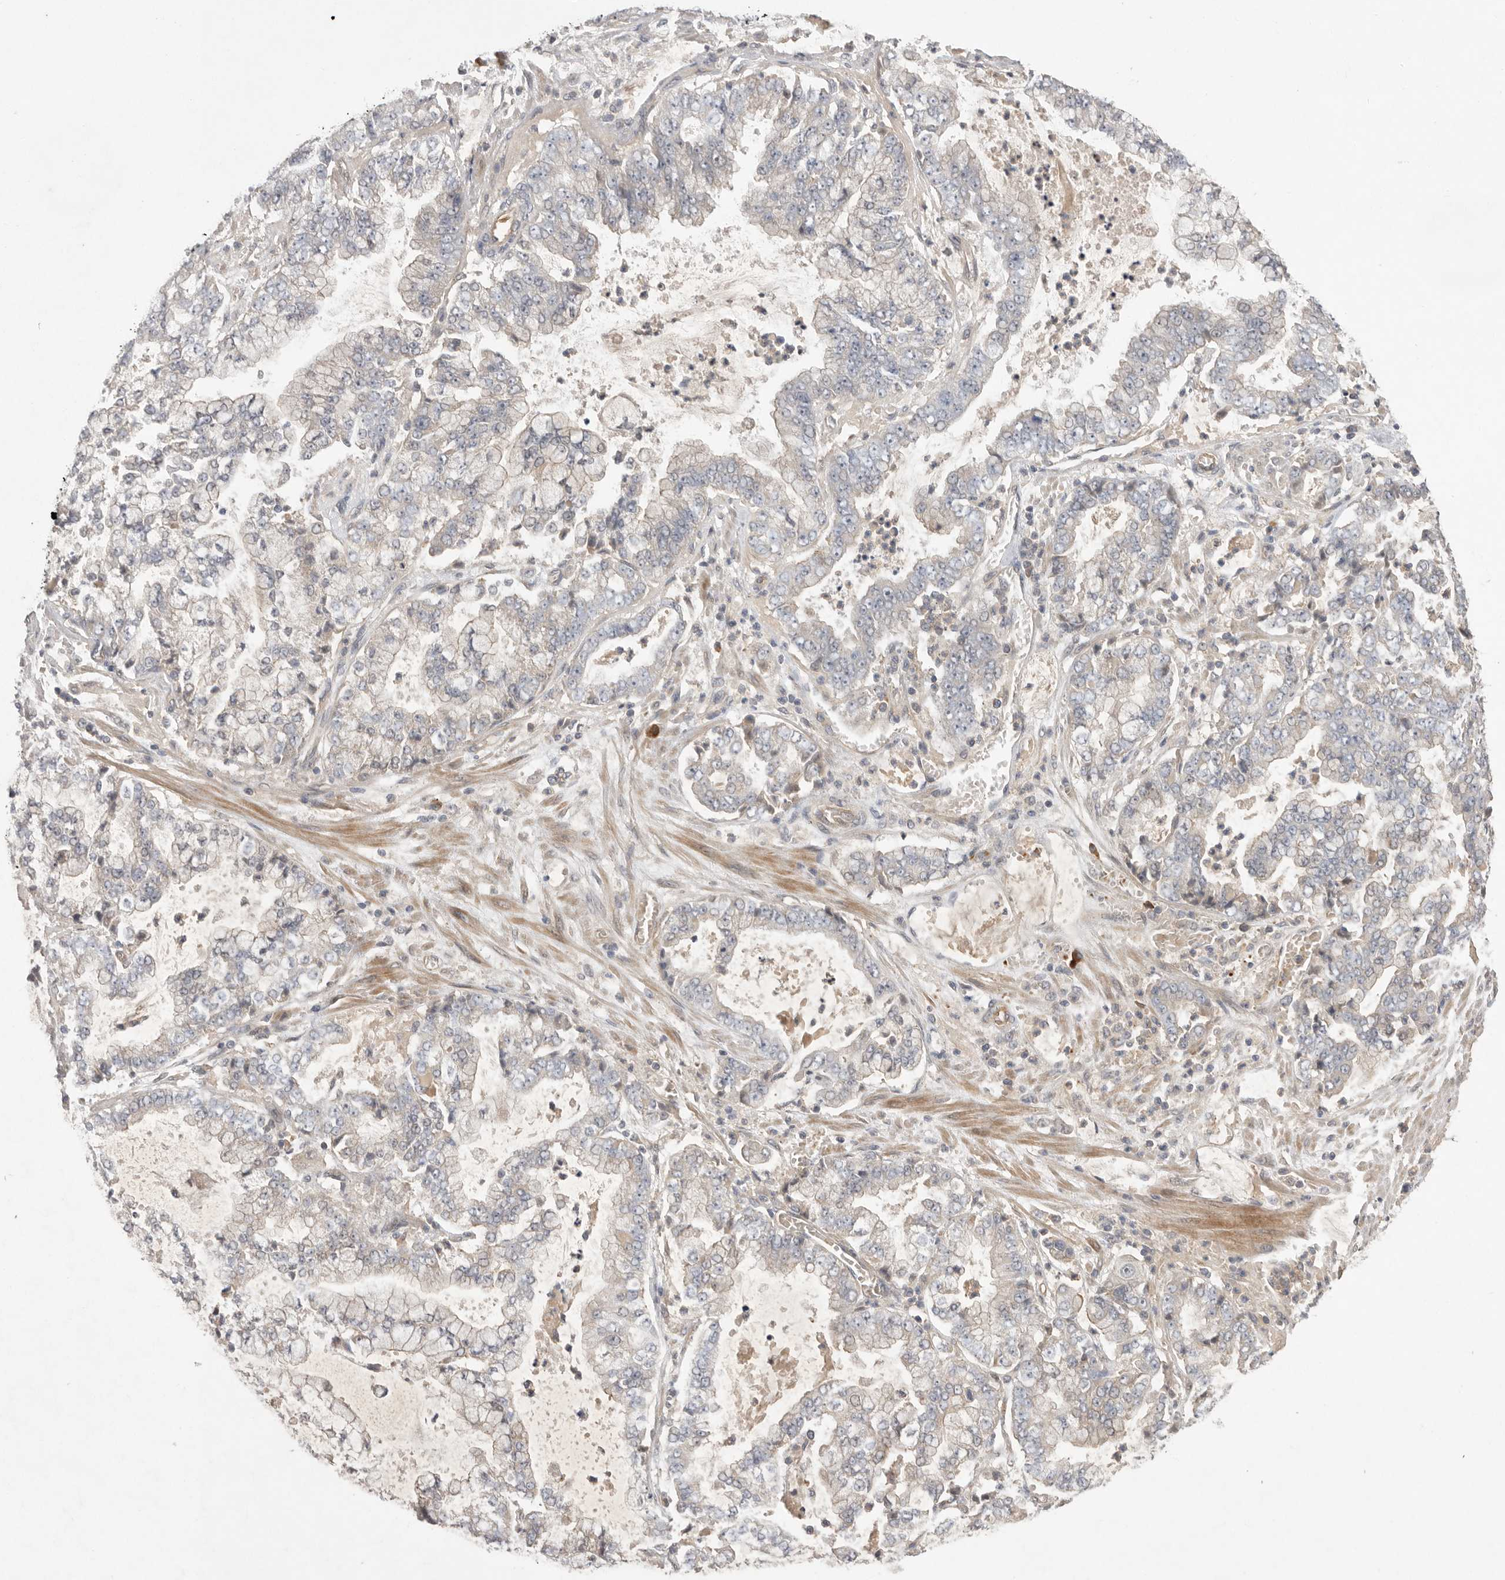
{"staining": {"intensity": "negative", "quantity": "none", "location": "none"}, "tissue": "stomach cancer", "cell_type": "Tumor cells", "image_type": "cancer", "snomed": [{"axis": "morphology", "description": "Adenocarcinoma, NOS"}, {"axis": "topography", "description": "Stomach"}], "caption": "The image exhibits no significant expression in tumor cells of stomach cancer. (Immunohistochemistry (ihc), brightfield microscopy, high magnification).", "gene": "NRCAM", "patient": {"sex": "male", "age": 76}}